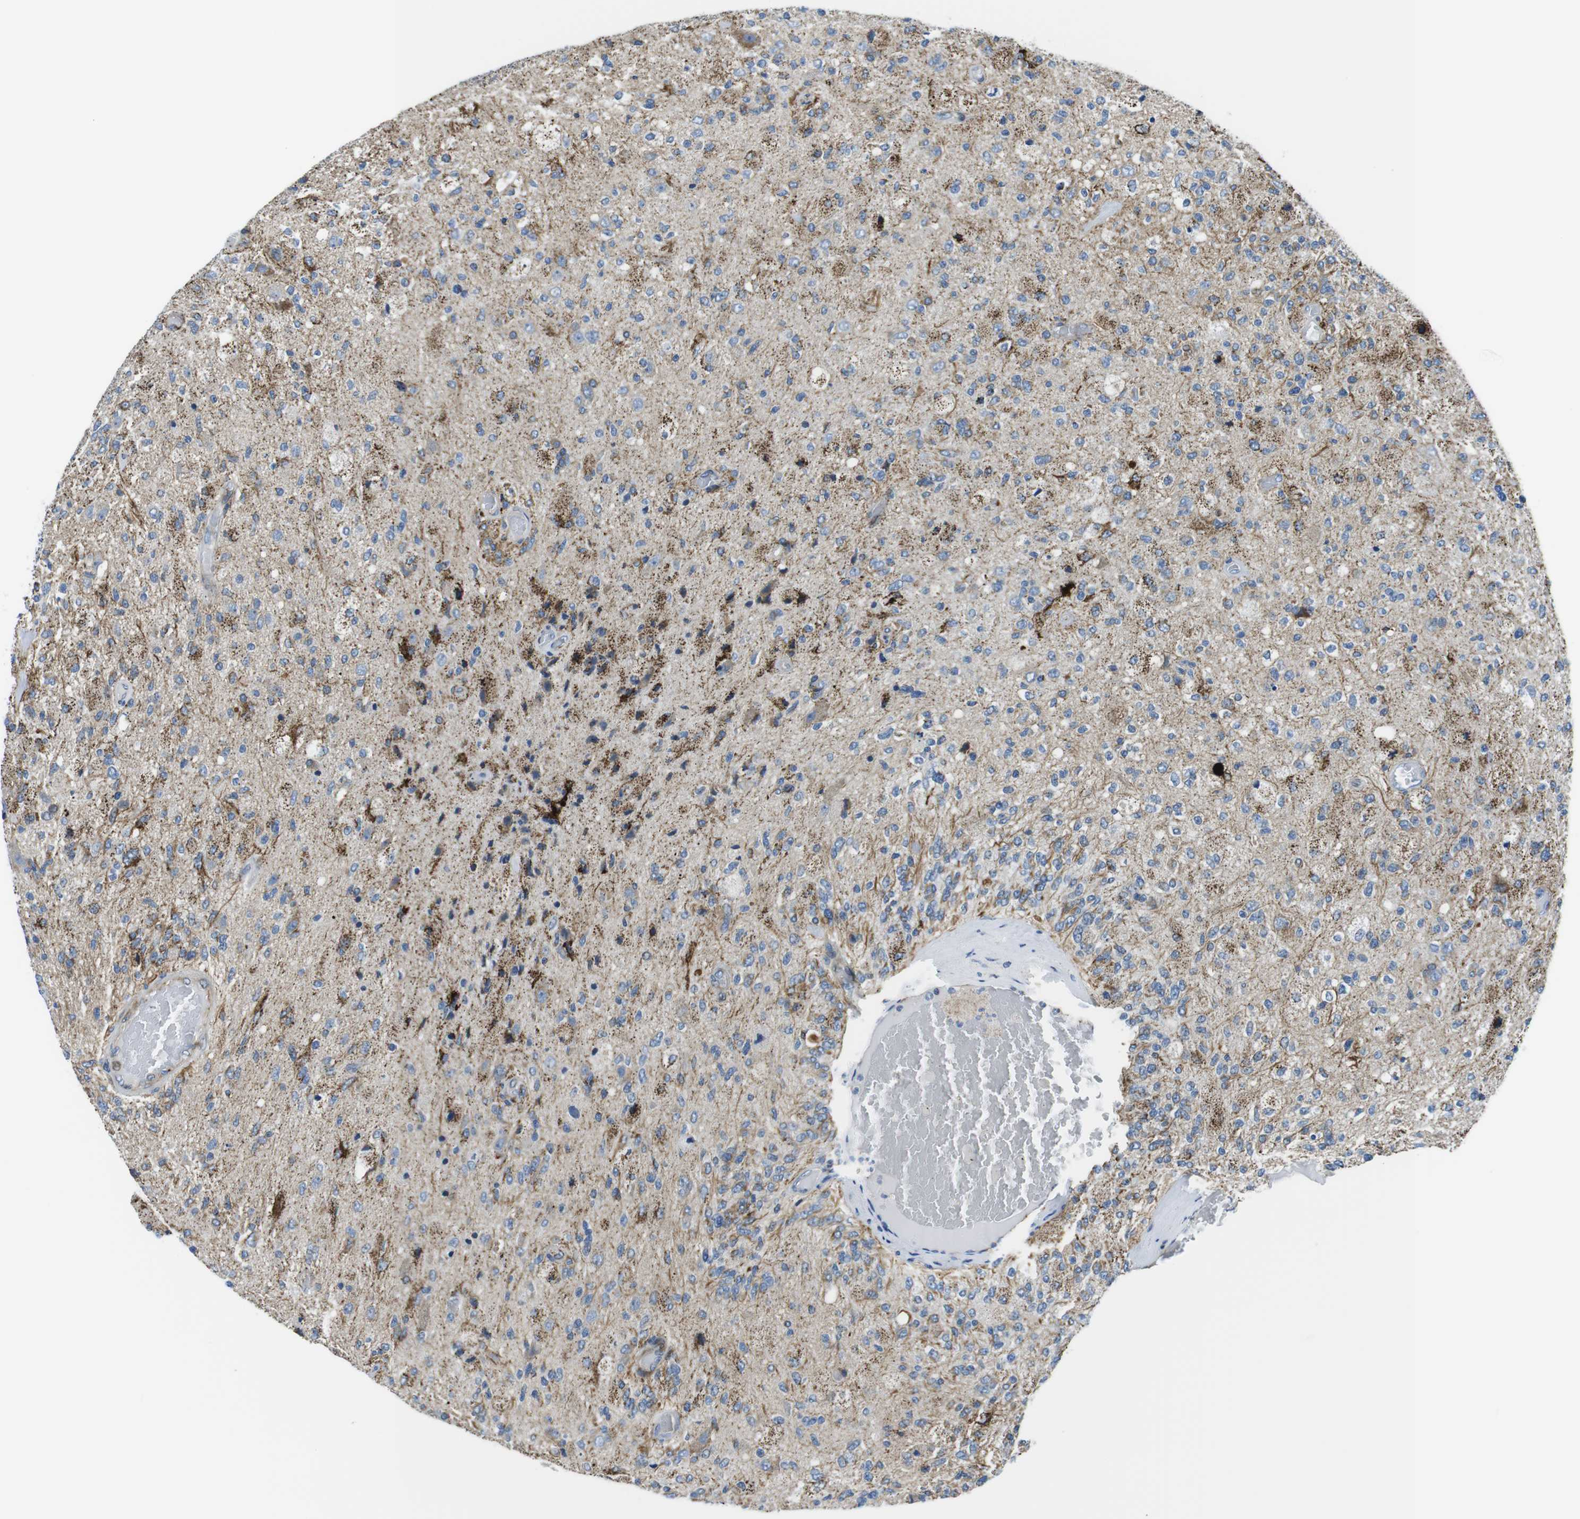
{"staining": {"intensity": "moderate", "quantity": "25%-75%", "location": "cytoplasmic/membranous"}, "tissue": "glioma", "cell_type": "Tumor cells", "image_type": "cancer", "snomed": [{"axis": "morphology", "description": "Normal tissue, NOS"}, {"axis": "morphology", "description": "Glioma, malignant, High grade"}, {"axis": "topography", "description": "Cerebral cortex"}], "caption": "IHC of malignant glioma (high-grade) displays medium levels of moderate cytoplasmic/membranous staining in about 25%-75% of tumor cells.", "gene": "KCNE3", "patient": {"sex": "male", "age": 77}}